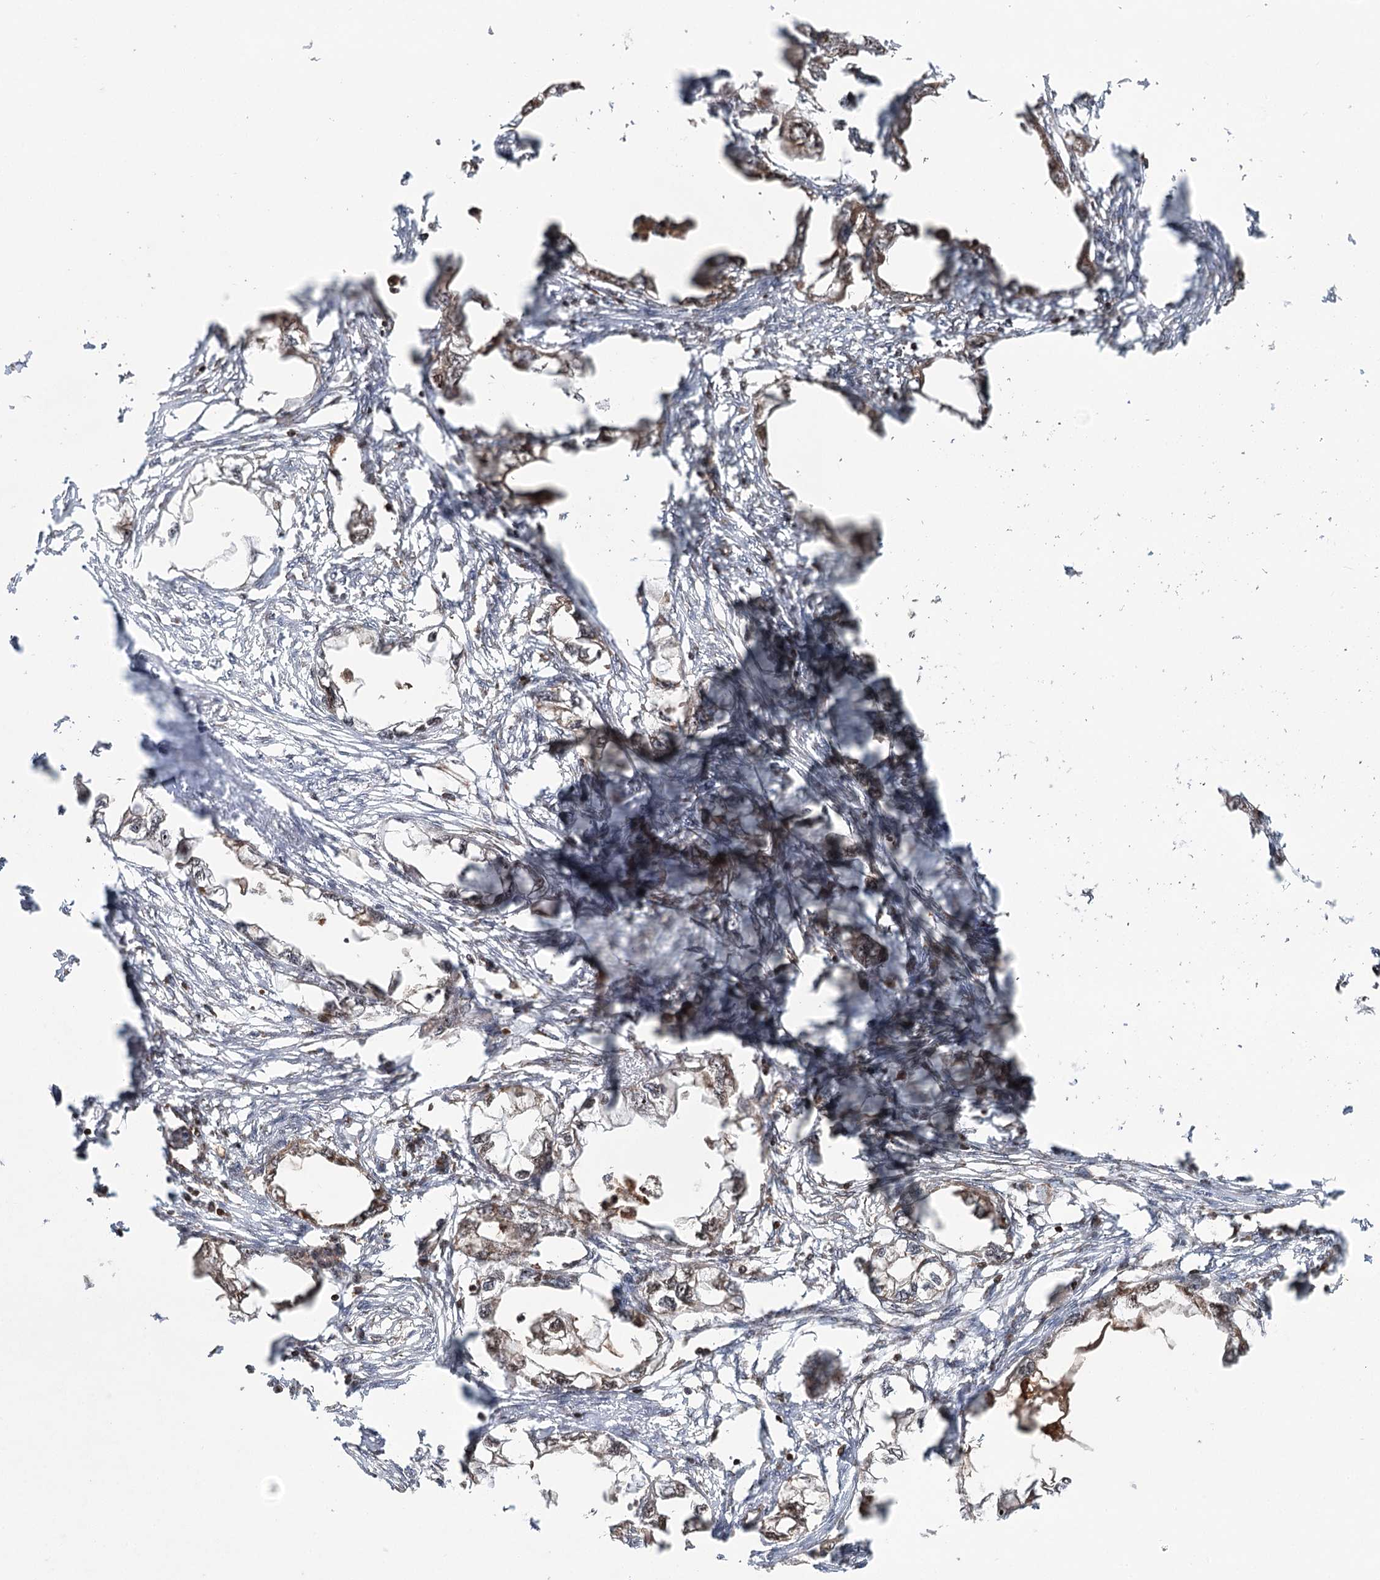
{"staining": {"intensity": "weak", "quantity": ">75%", "location": "cytoplasmic/membranous"}, "tissue": "endometrial cancer", "cell_type": "Tumor cells", "image_type": "cancer", "snomed": [{"axis": "morphology", "description": "Adenocarcinoma, NOS"}, {"axis": "morphology", "description": "Adenocarcinoma, metastatic, NOS"}, {"axis": "topography", "description": "Adipose tissue"}, {"axis": "topography", "description": "Endometrium"}], "caption": "Adenocarcinoma (endometrial) stained with a brown dye exhibits weak cytoplasmic/membranous positive positivity in approximately >75% of tumor cells.", "gene": "STEEP1", "patient": {"sex": "female", "age": 67}}